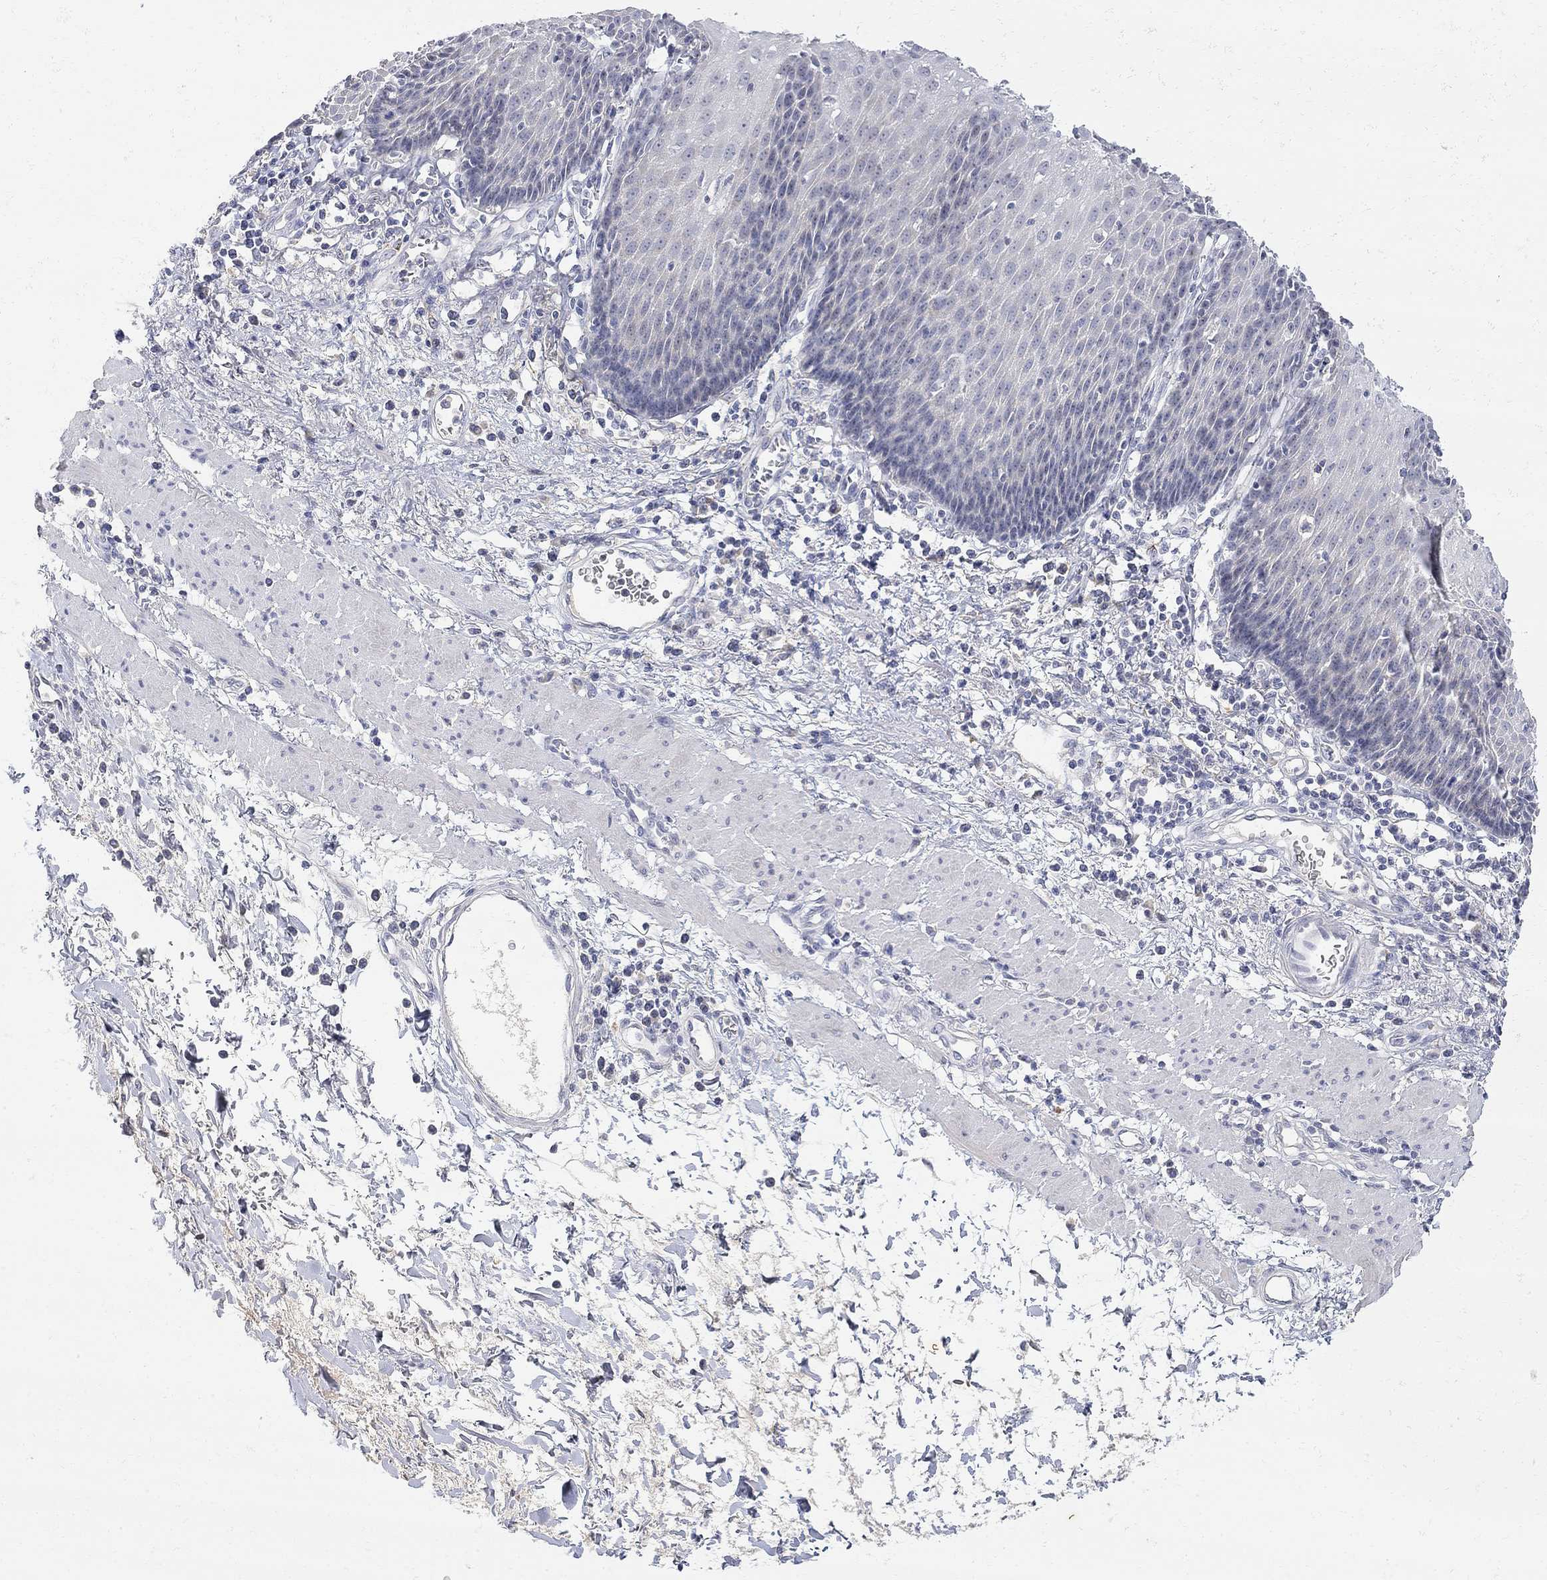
{"staining": {"intensity": "negative", "quantity": "none", "location": "none"}, "tissue": "esophagus", "cell_type": "Squamous epithelial cells", "image_type": "normal", "snomed": [{"axis": "morphology", "description": "Normal tissue, NOS"}, {"axis": "topography", "description": "Esophagus"}], "caption": "Immunohistochemistry micrograph of benign esophagus: human esophagus stained with DAB reveals no significant protein expression in squamous epithelial cells. (DAB (3,3'-diaminobenzidine) immunohistochemistry visualized using brightfield microscopy, high magnification).", "gene": "FNDC5", "patient": {"sex": "male", "age": 57}}